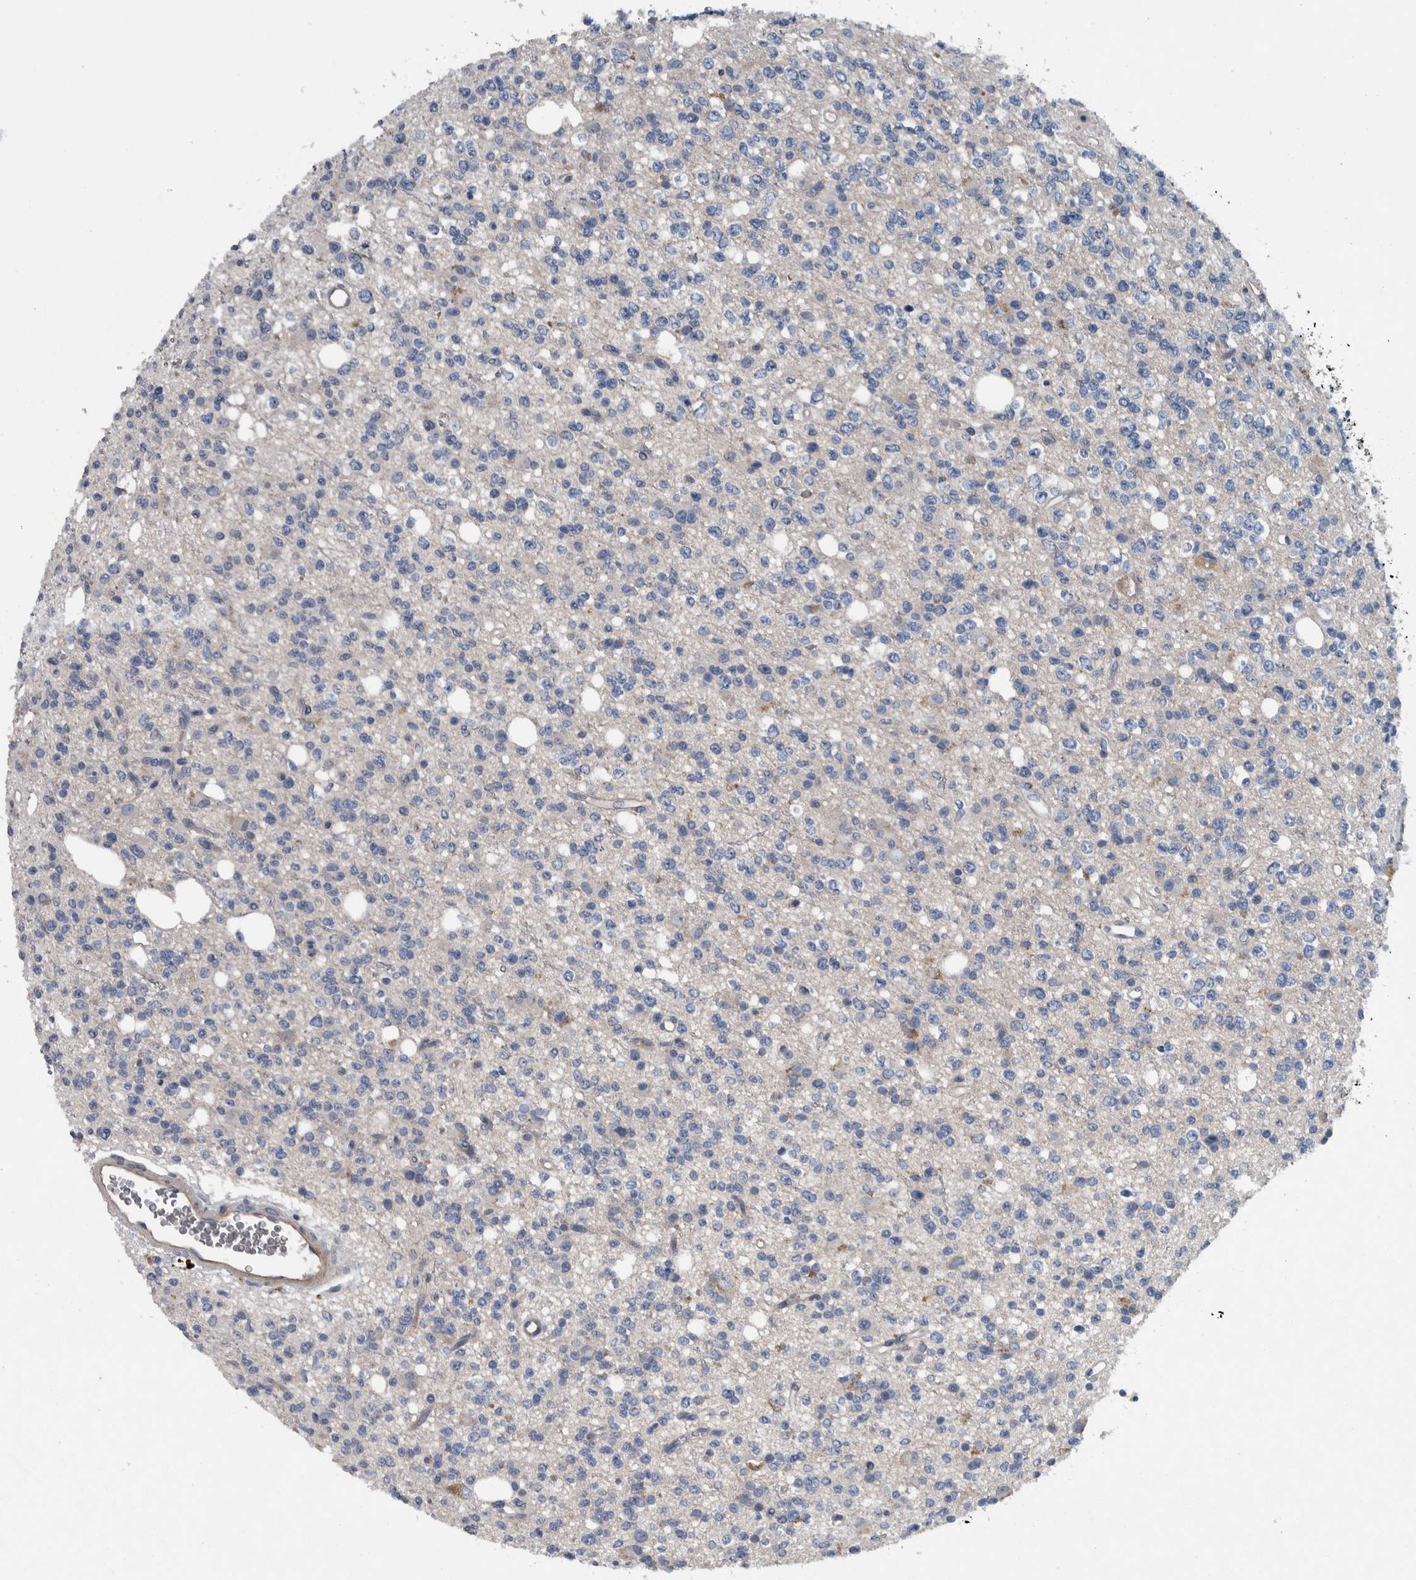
{"staining": {"intensity": "negative", "quantity": "none", "location": "none"}, "tissue": "glioma", "cell_type": "Tumor cells", "image_type": "cancer", "snomed": [{"axis": "morphology", "description": "Glioma, malignant, High grade"}, {"axis": "topography", "description": "Brain"}], "caption": "Image shows no significant protein positivity in tumor cells of glioma.", "gene": "SERPINC1", "patient": {"sex": "female", "age": 62}}